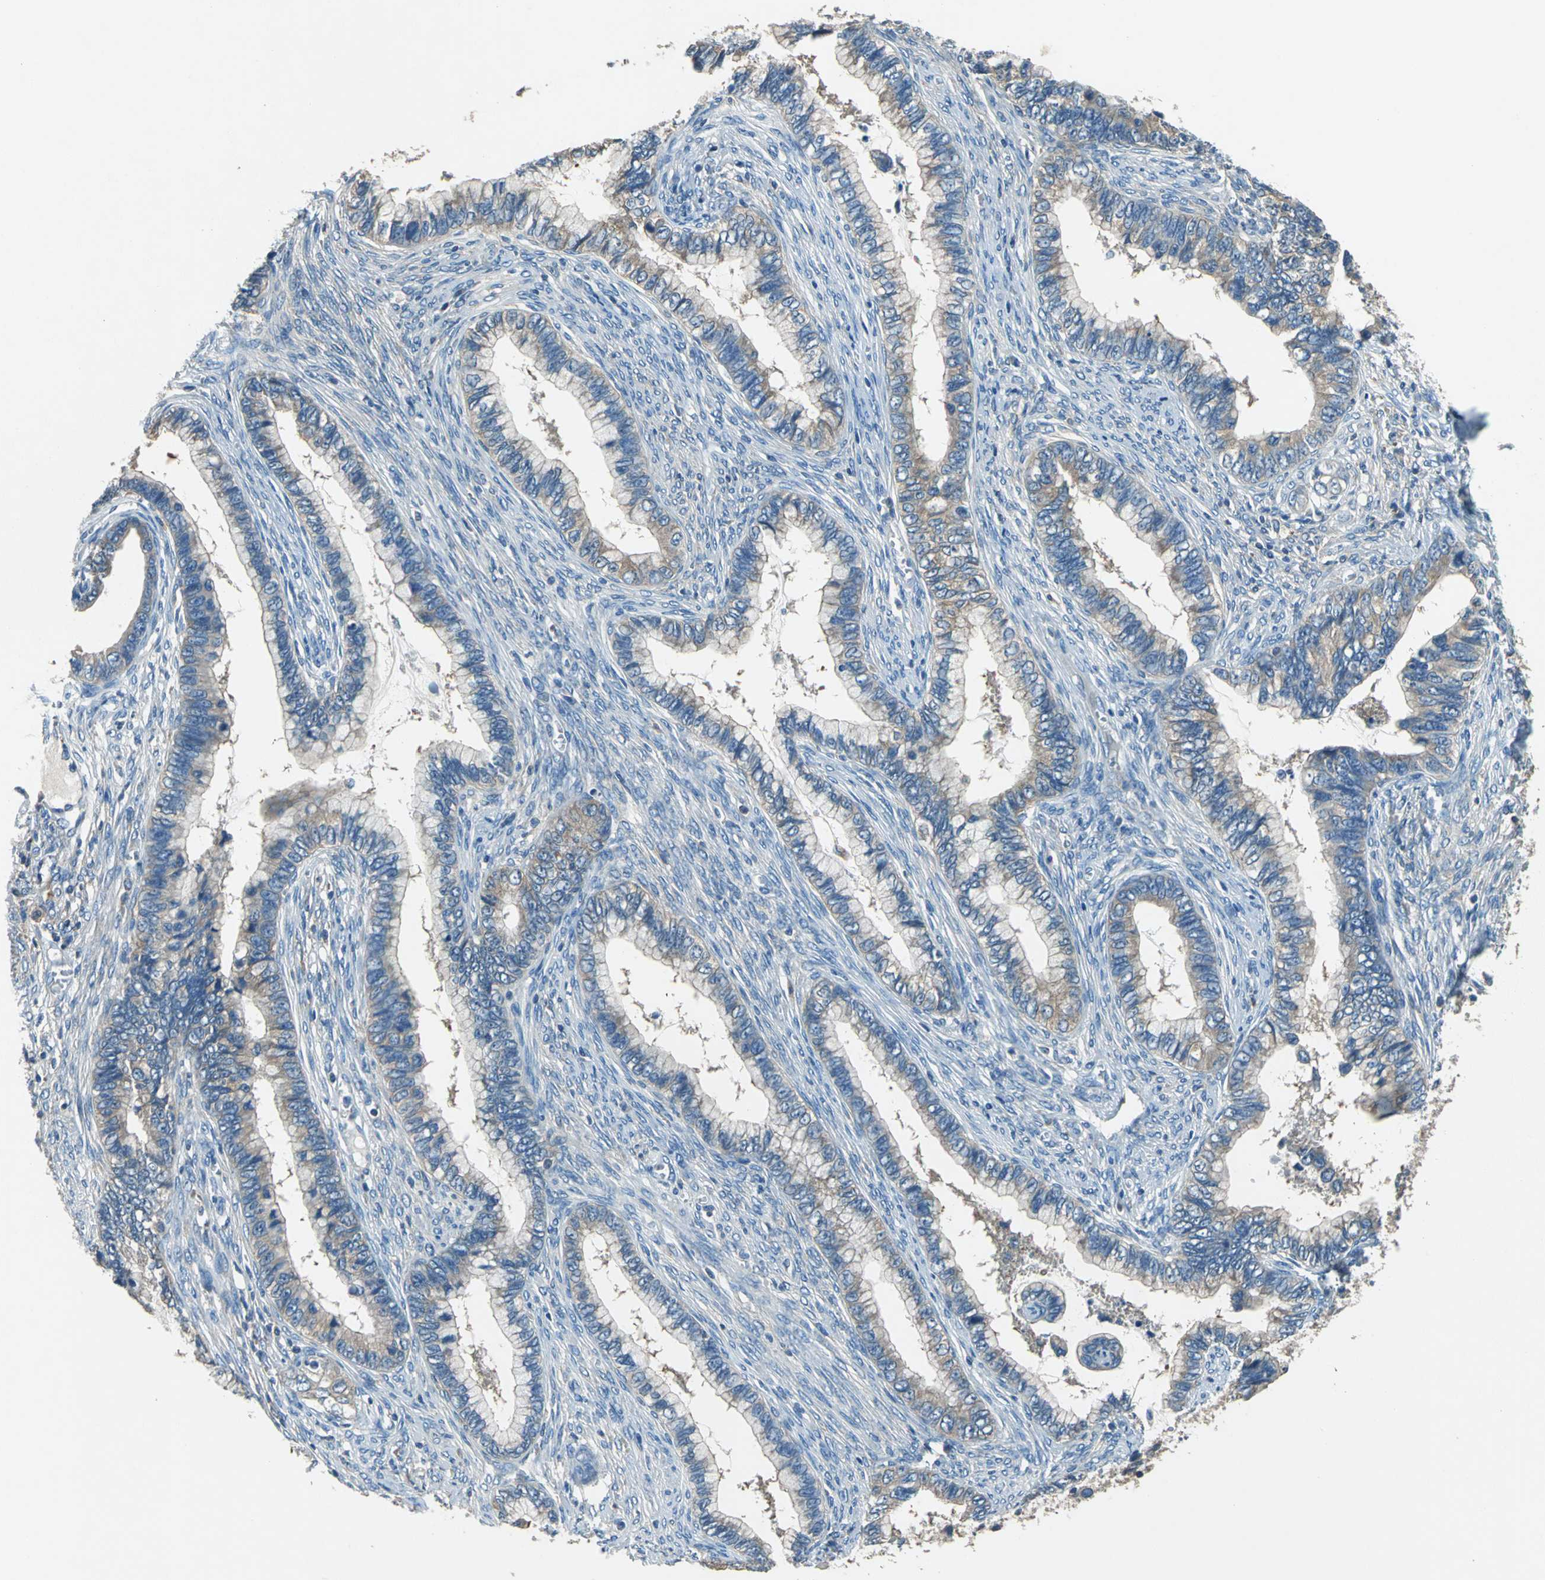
{"staining": {"intensity": "weak", "quantity": "25%-75%", "location": "cytoplasmic/membranous"}, "tissue": "cervical cancer", "cell_type": "Tumor cells", "image_type": "cancer", "snomed": [{"axis": "morphology", "description": "Adenocarcinoma, NOS"}, {"axis": "topography", "description": "Cervix"}], "caption": "Protein expression analysis of human cervical cancer (adenocarcinoma) reveals weak cytoplasmic/membranous staining in about 25%-75% of tumor cells.", "gene": "PRKCA", "patient": {"sex": "female", "age": 44}}